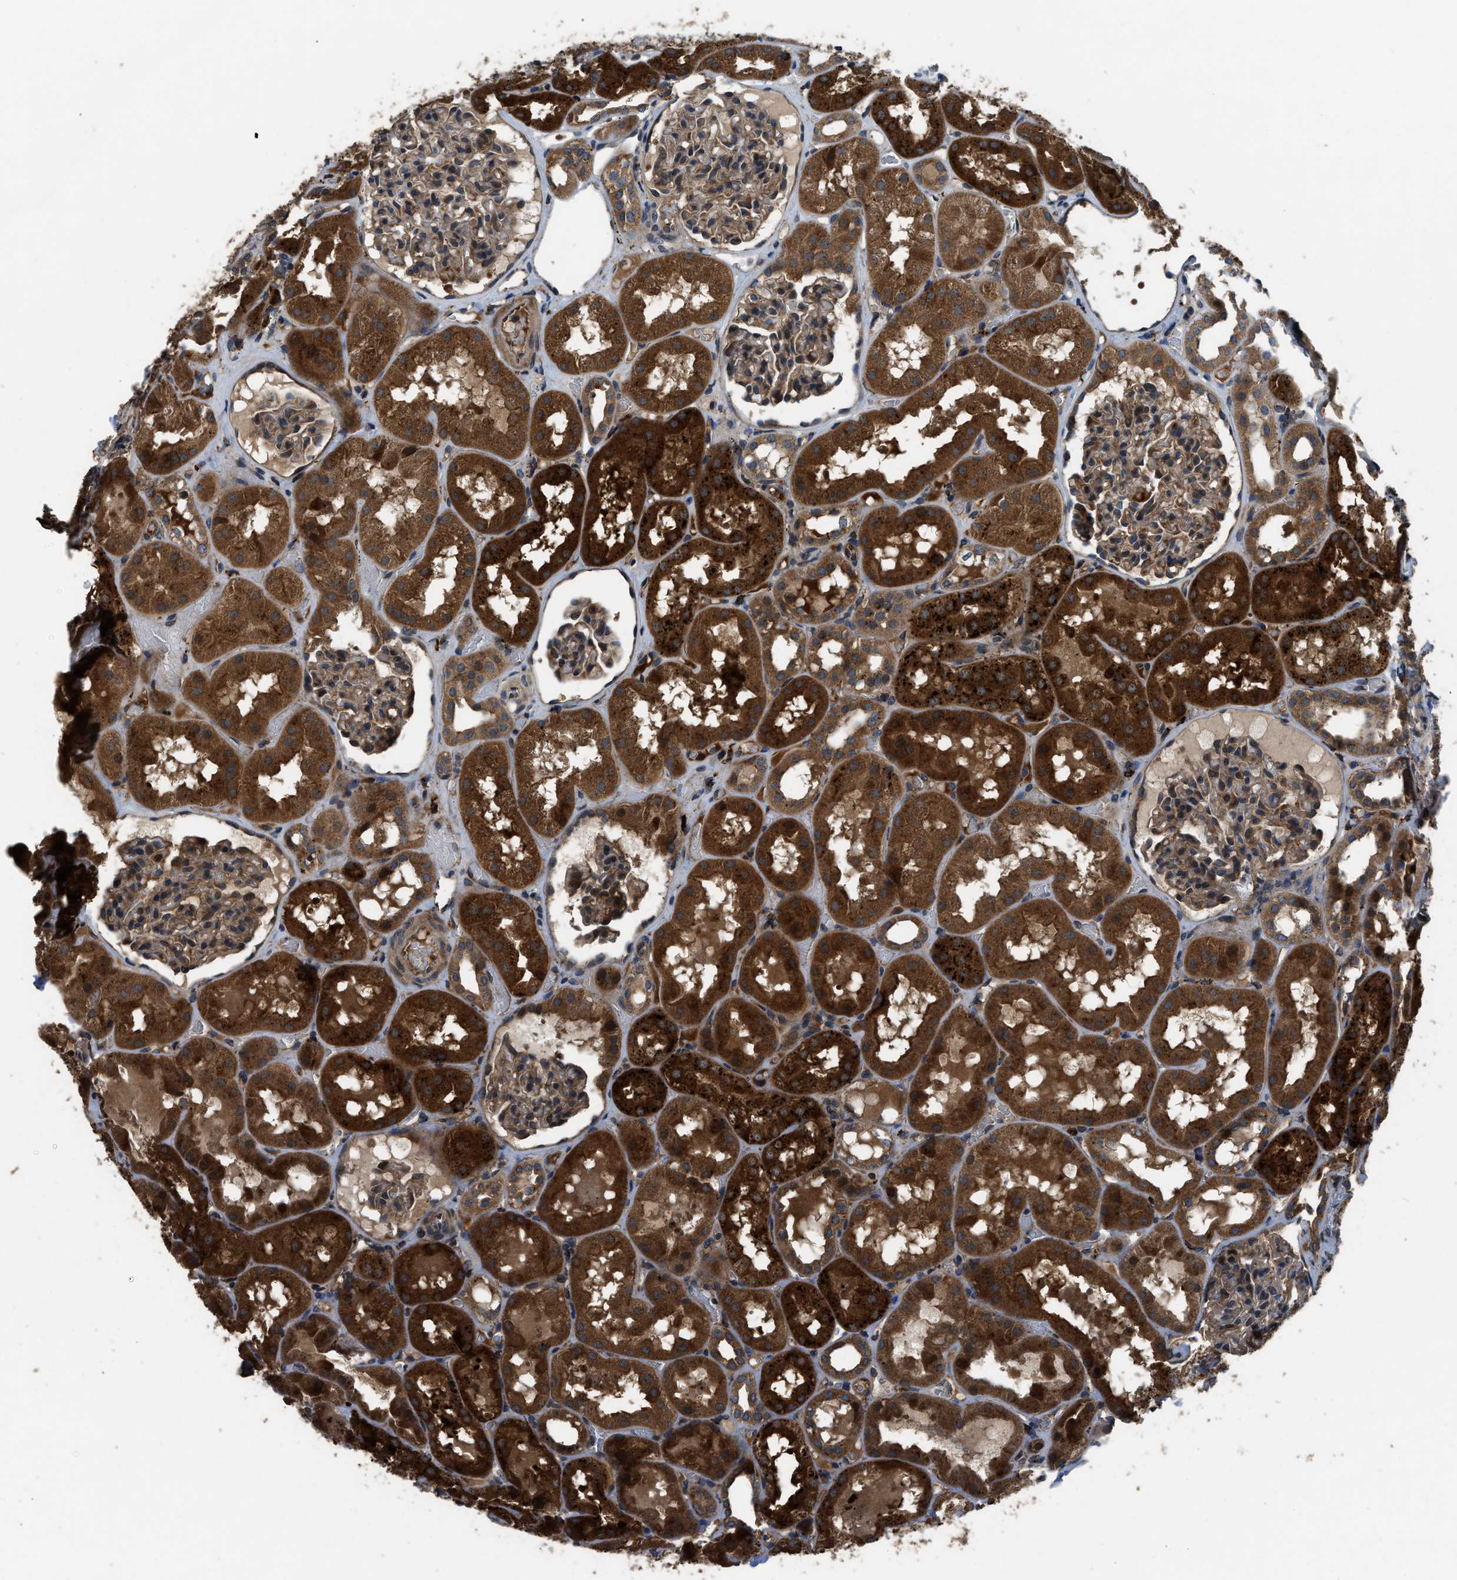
{"staining": {"intensity": "moderate", "quantity": ">75%", "location": "cytoplasmic/membranous"}, "tissue": "kidney", "cell_type": "Cells in glomeruli", "image_type": "normal", "snomed": [{"axis": "morphology", "description": "Normal tissue, NOS"}, {"axis": "topography", "description": "Kidney"}, {"axis": "topography", "description": "Urinary bladder"}], "caption": "Immunohistochemistry (IHC) histopathology image of unremarkable kidney: human kidney stained using IHC displays medium levels of moderate protein expression localized specifically in the cytoplasmic/membranous of cells in glomeruli, appearing as a cytoplasmic/membranous brown color.", "gene": "GGH", "patient": {"sex": "male", "age": 16}}